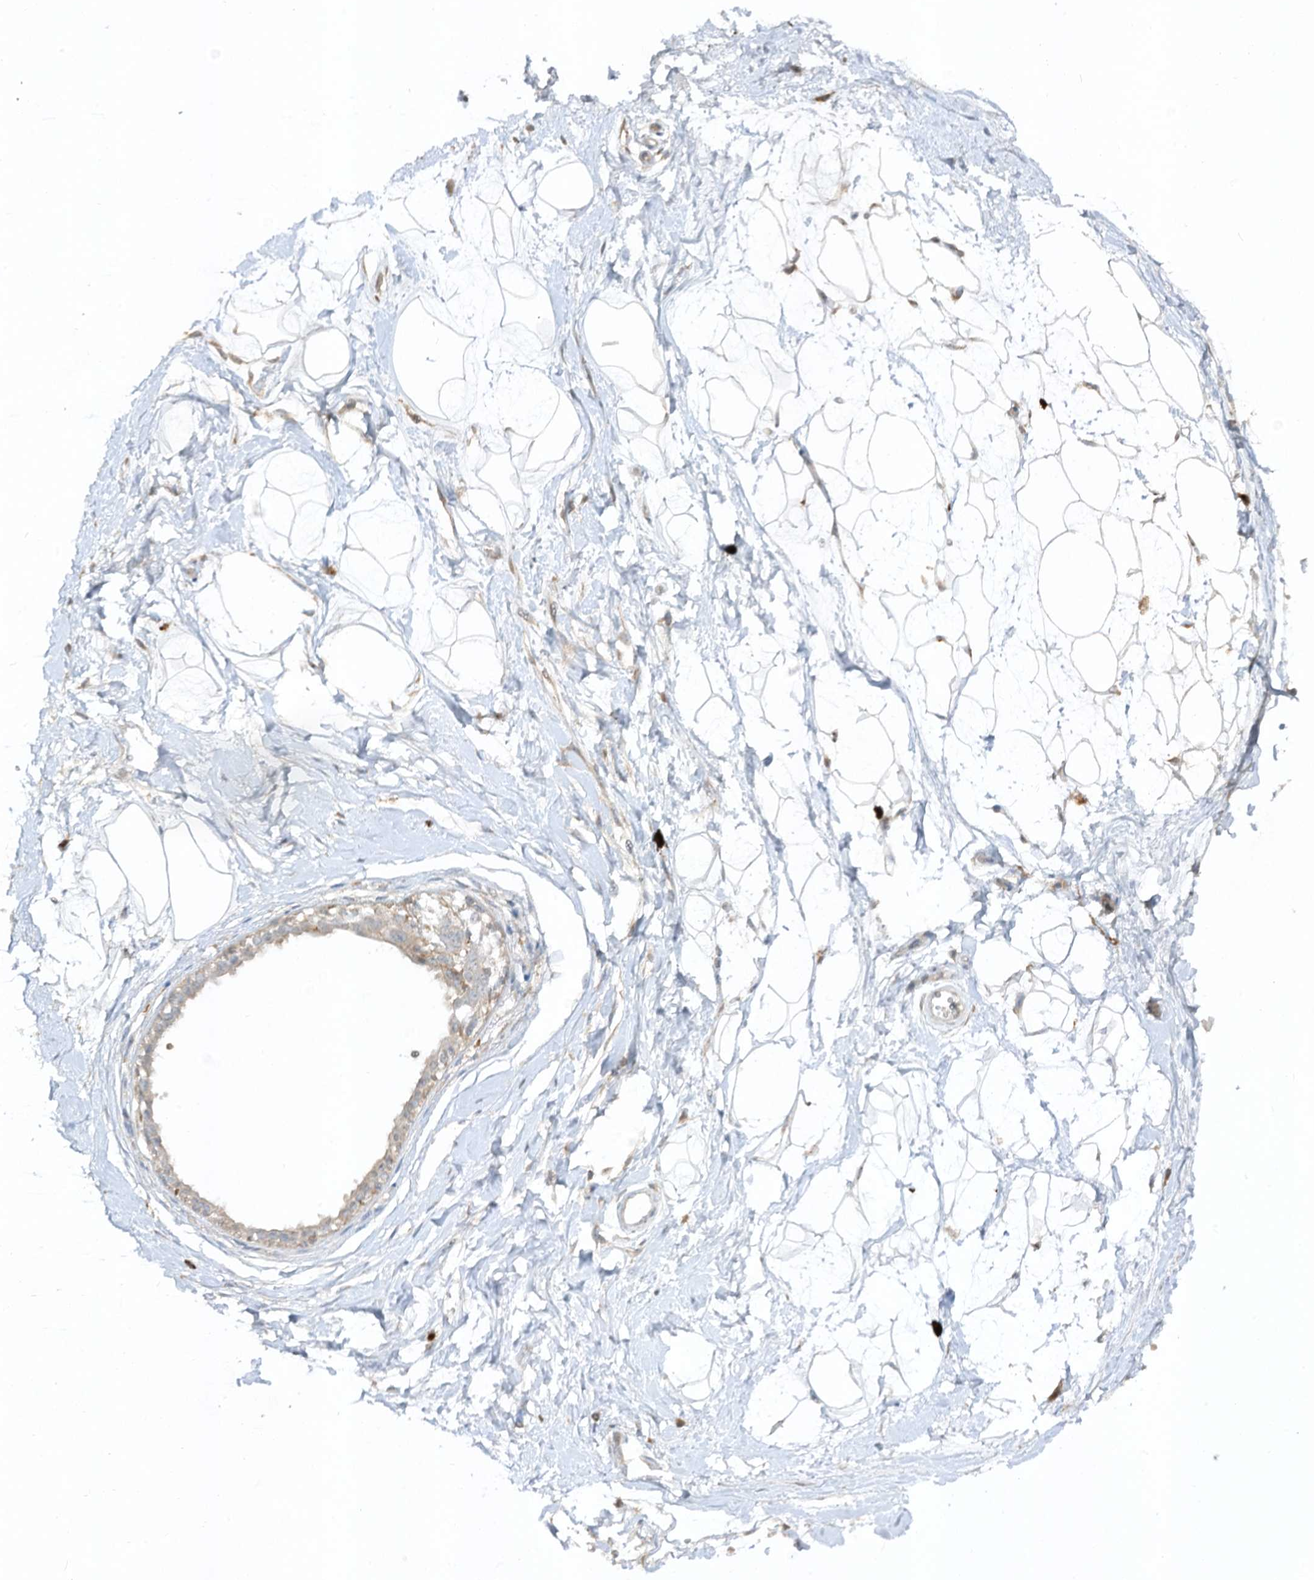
{"staining": {"intensity": "negative", "quantity": "none", "location": "none"}, "tissue": "breast", "cell_type": "Adipocytes", "image_type": "normal", "snomed": [{"axis": "morphology", "description": "Normal tissue, NOS"}, {"axis": "topography", "description": "Breast"}], "caption": "A high-resolution photomicrograph shows IHC staining of unremarkable breast, which shows no significant expression in adipocytes.", "gene": "LDAH", "patient": {"sex": "female", "age": 45}}